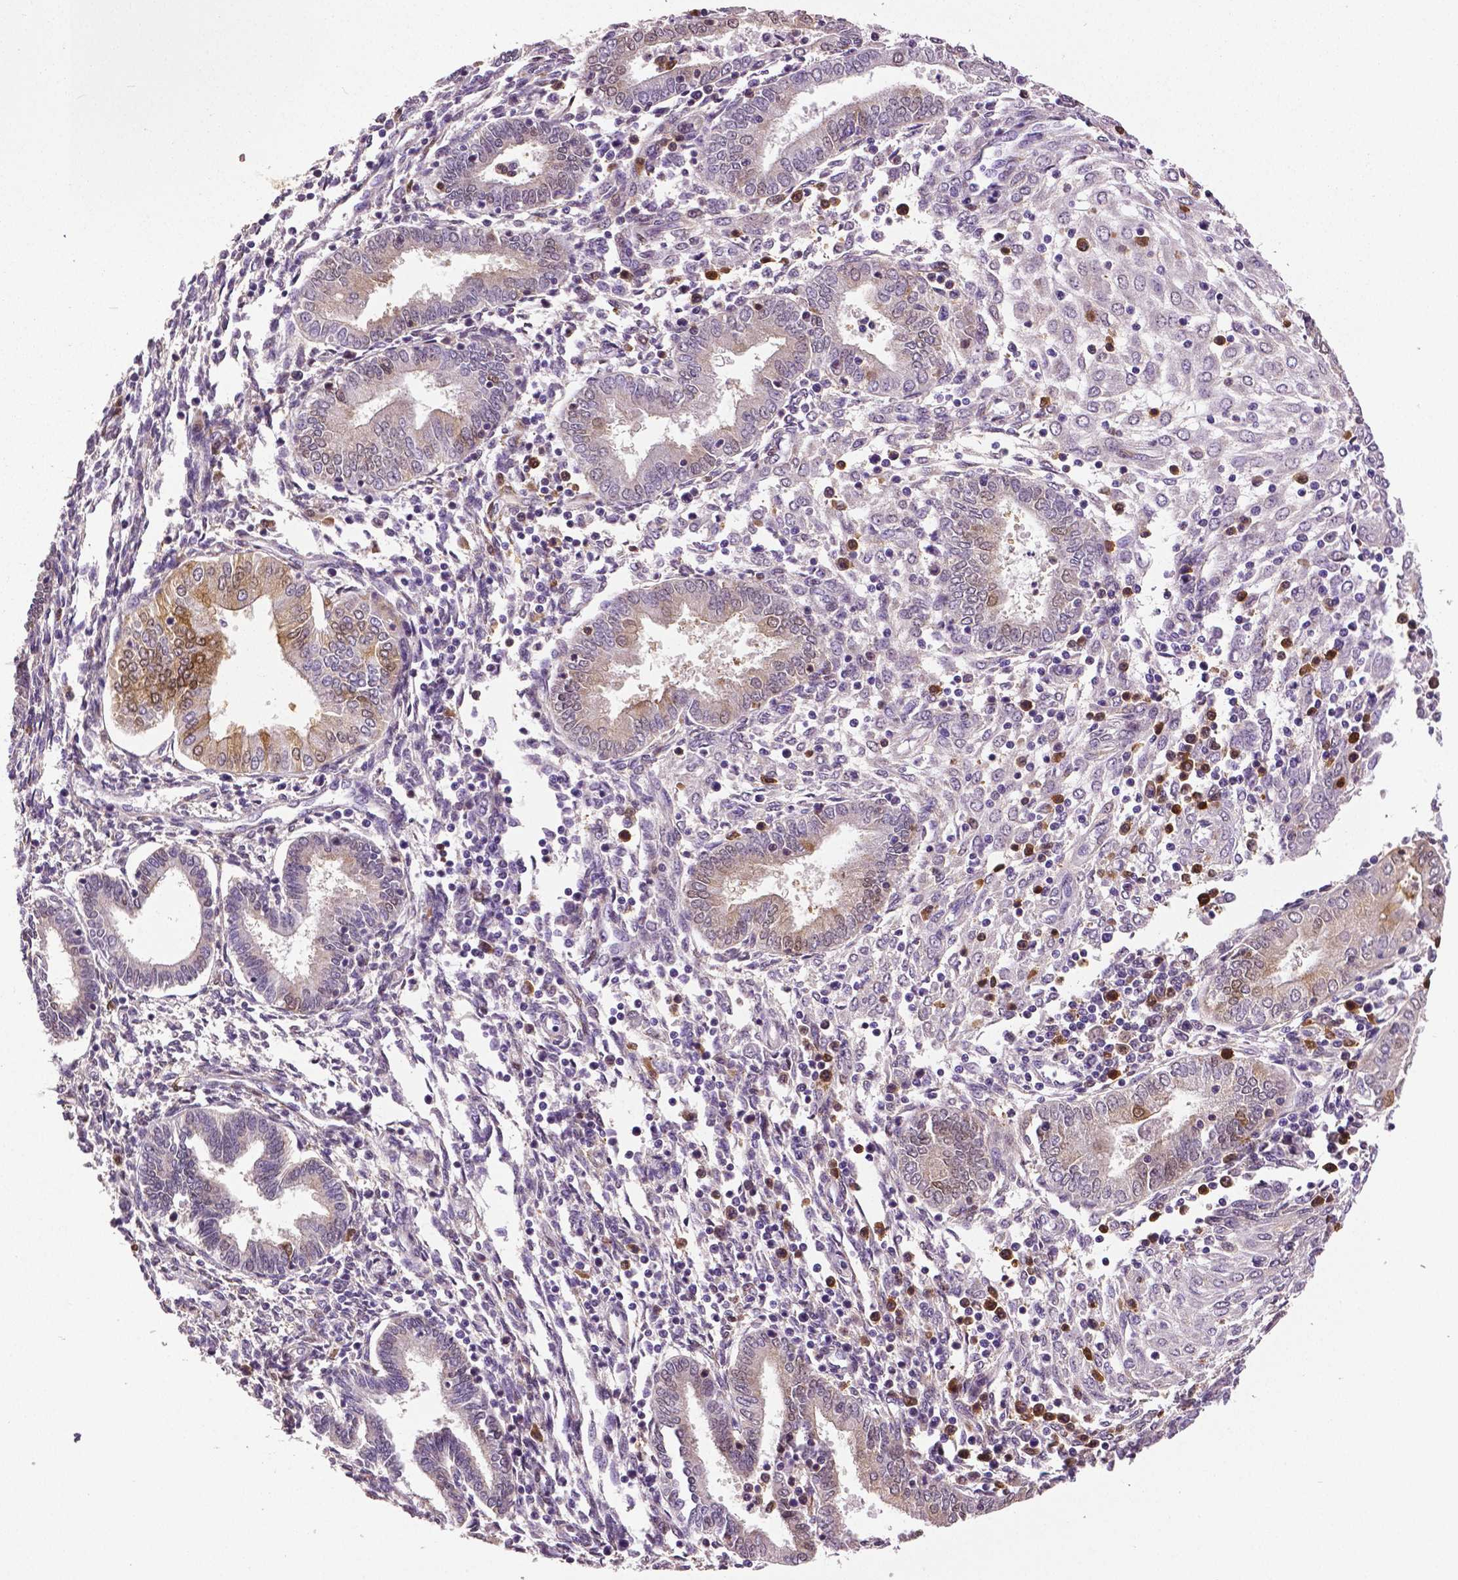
{"staining": {"intensity": "moderate", "quantity": "<25%", "location": "cytoplasmic/membranous"}, "tissue": "endometrium", "cell_type": "Cells in endometrial stroma", "image_type": "normal", "snomed": [{"axis": "morphology", "description": "Normal tissue, NOS"}, {"axis": "topography", "description": "Endometrium"}], "caption": "Immunohistochemistry histopathology image of benign human endometrium stained for a protein (brown), which reveals low levels of moderate cytoplasmic/membranous staining in approximately <25% of cells in endometrial stroma.", "gene": "PHGDH", "patient": {"sex": "female", "age": 42}}